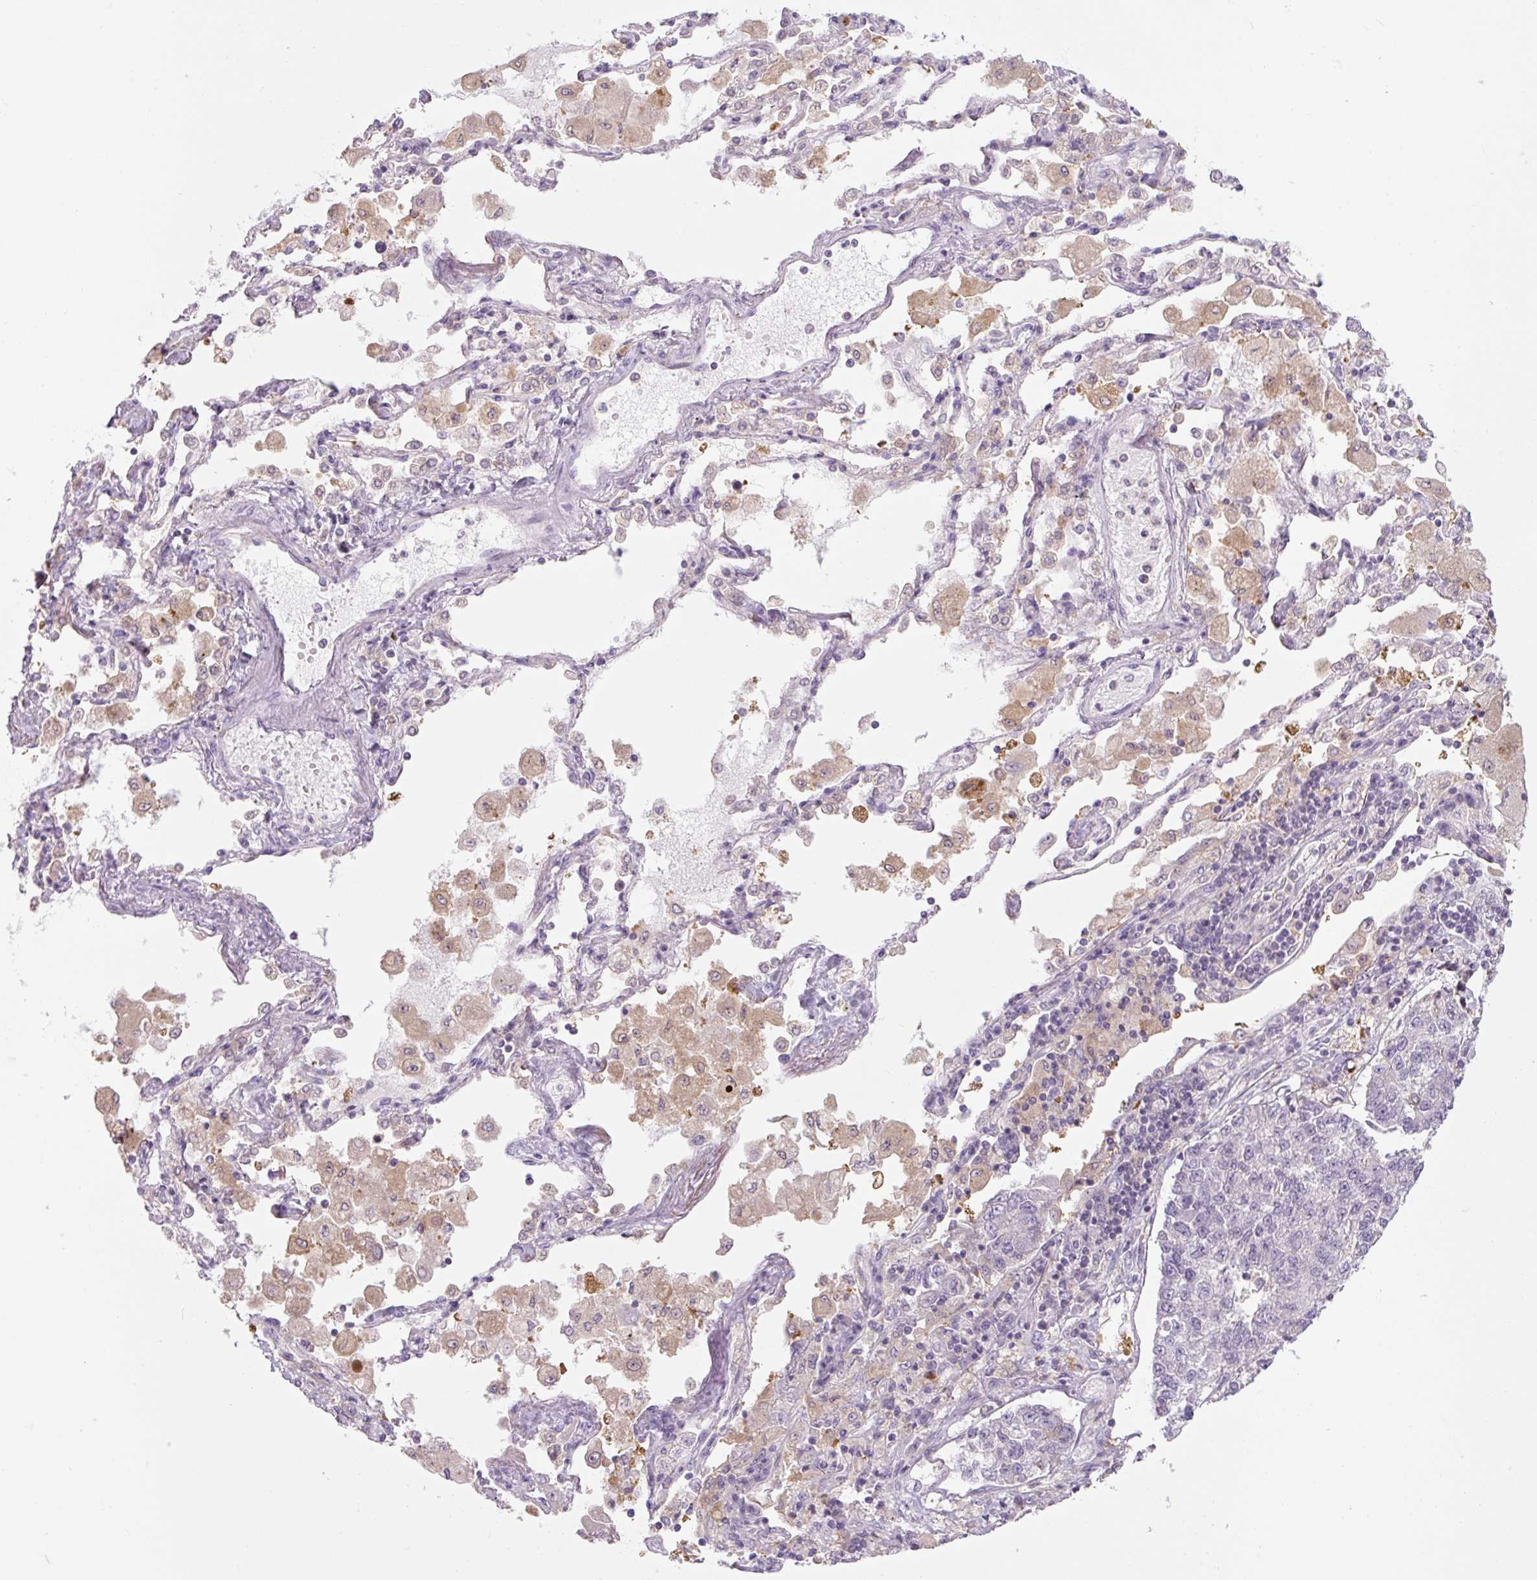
{"staining": {"intensity": "negative", "quantity": "none", "location": "none"}, "tissue": "lung cancer", "cell_type": "Tumor cells", "image_type": "cancer", "snomed": [{"axis": "morphology", "description": "Adenocarcinoma, NOS"}, {"axis": "topography", "description": "Lung"}], "caption": "Immunohistochemistry (IHC) of lung adenocarcinoma shows no expression in tumor cells. (Stains: DAB IHC with hematoxylin counter stain, Microscopy: brightfield microscopy at high magnification).", "gene": "SPSB2", "patient": {"sex": "male", "age": 49}}